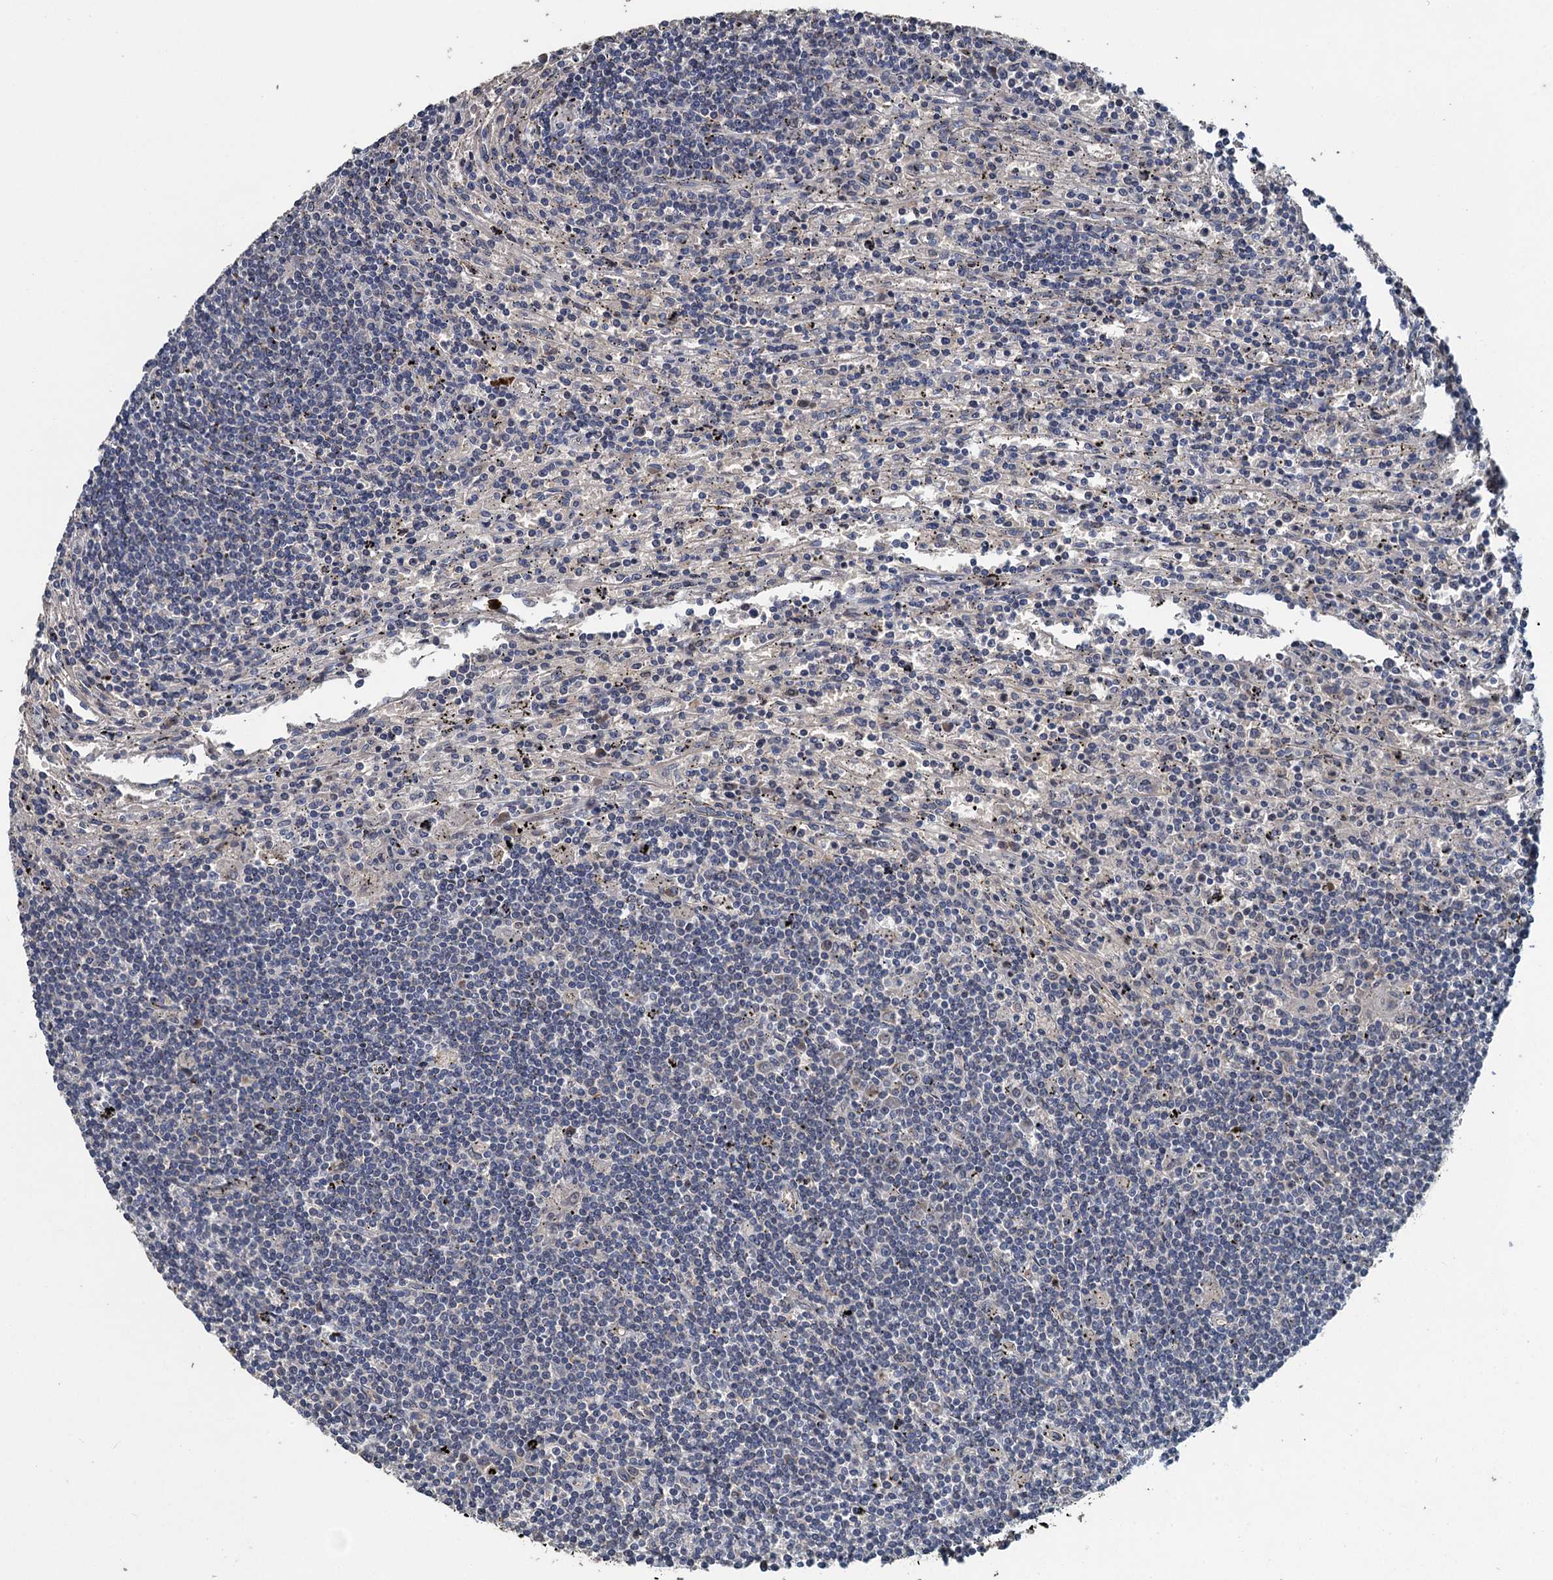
{"staining": {"intensity": "negative", "quantity": "none", "location": "none"}, "tissue": "lymphoma", "cell_type": "Tumor cells", "image_type": "cancer", "snomed": [{"axis": "morphology", "description": "Malignant lymphoma, non-Hodgkin's type, Low grade"}, {"axis": "topography", "description": "Spleen"}], "caption": "Photomicrograph shows no protein expression in tumor cells of malignant lymphoma, non-Hodgkin's type (low-grade) tissue. Nuclei are stained in blue.", "gene": "KBTBD8", "patient": {"sex": "male", "age": 76}}